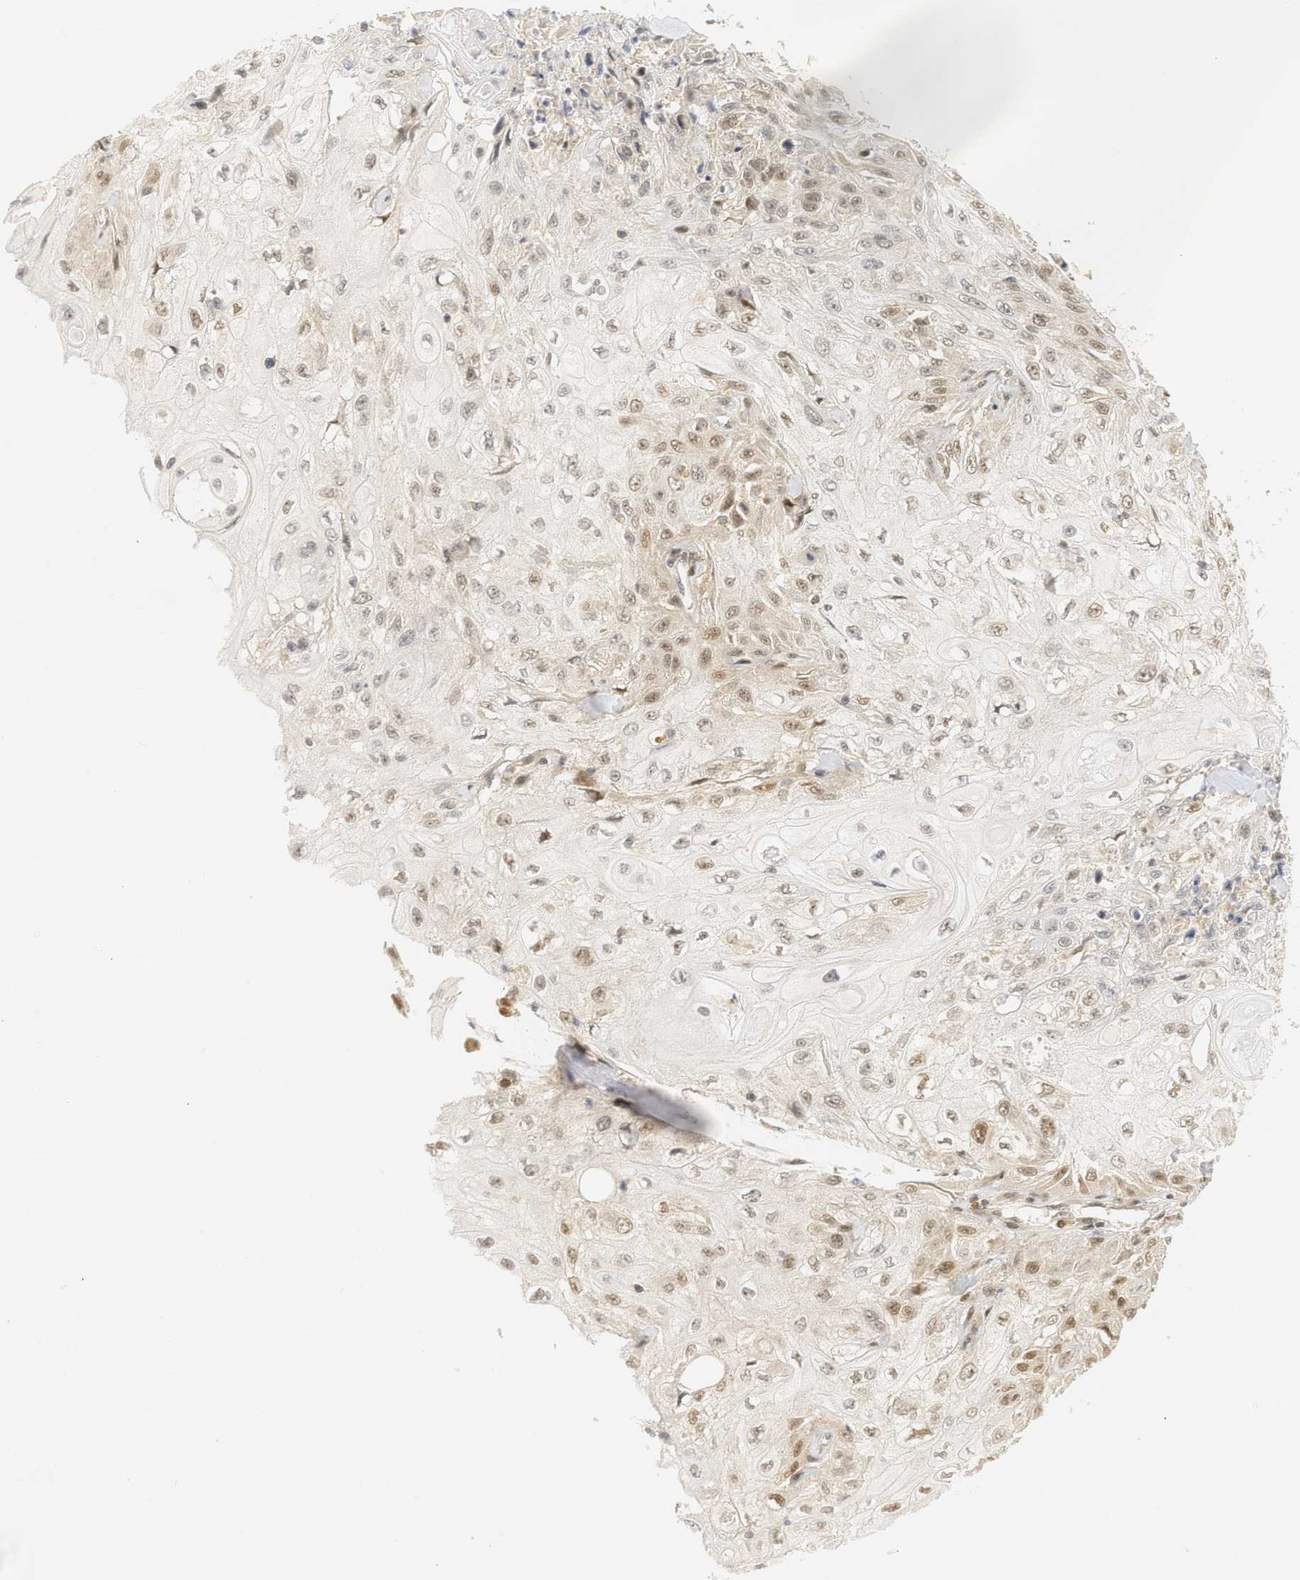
{"staining": {"intensity": "moderate", "quantity": ">75%", "location": "nuclear"}, "tissue": "skin cancer", "cell_type": "Tumor cells", "image_type": "cancer", "snomed": [{"axis": "morphology", "description": "Squamous cell carcinoma, NOS"}, {"axis": "morphology", "description": "Squamous cell carcinoma, metastatic, NOS"}, {"axis": "topography", "description": "Skin"}, {"axis": "topography", "description": "Lymph node"}], "caption": "Protein expression analysis of skin squamous cell carcinoma reveals moderate nuclear positivity in approximately >75% of tumor cells.", "gene": "SSBP2", "patient": {"sex": "male", "age": 75}}